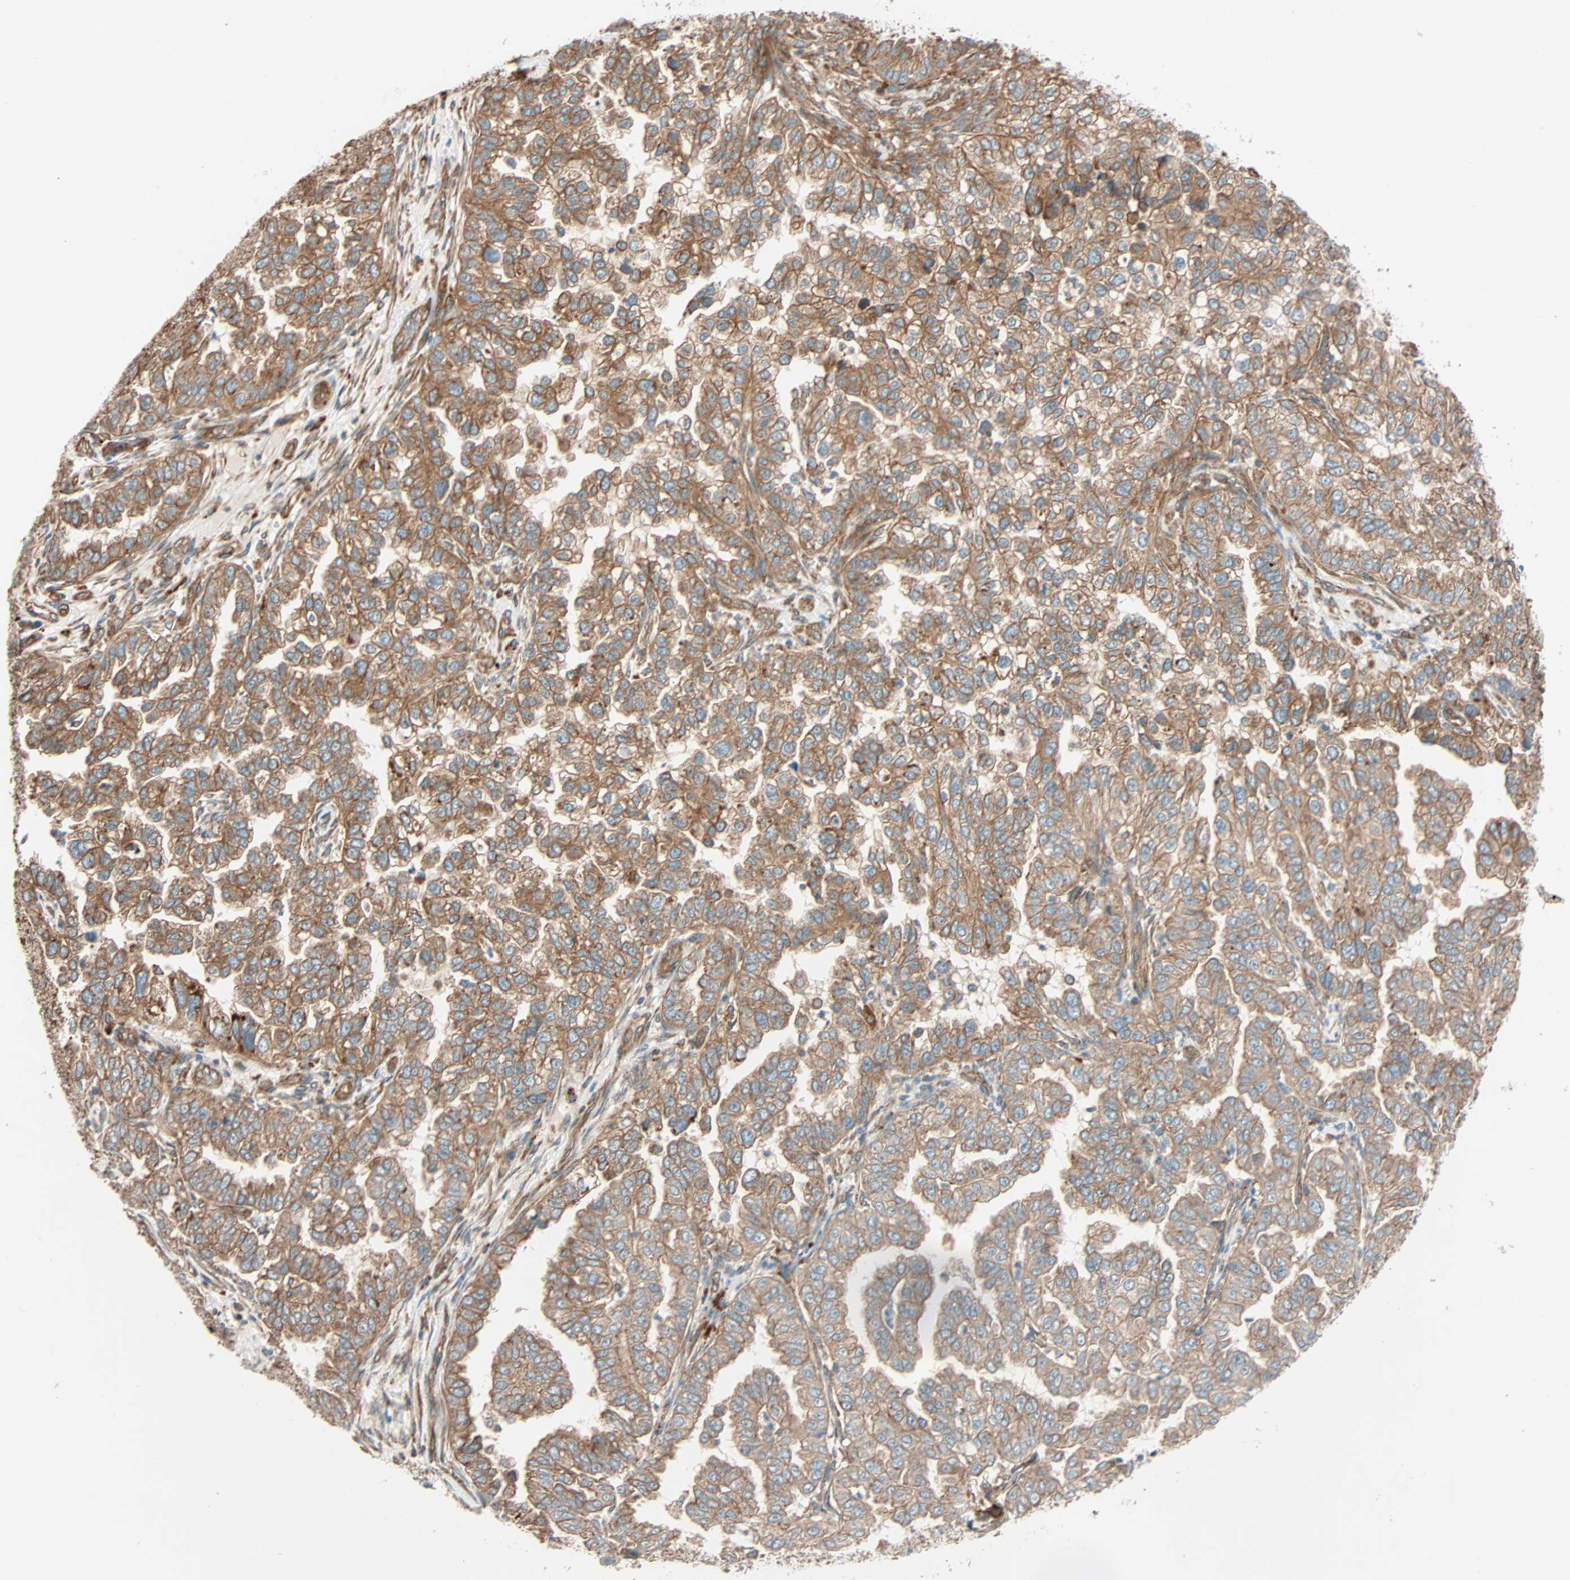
{"staining": {"intensity": "moderate", "quantity": ">75%", "location": "cytoplasmic/membranous"}, "tissue": "endometrial cancer", "cell_type": "Tumor cells", "image_type": "cancer", "snomed": [{"axis": "morphology", "description": "Adenocarcinoma, NOS"}, {"axis": "topography", "description": "Endometrium"}], "caption": "High-power microscopy captured an immunohistochemistry (IHC) micrograph of endometrial cancer, revealing moderate cytoplasmic/membranous expression in approximately >75% of tumor cells.", "gene": "PHYH", "patient": {"sex": "female", "age": 85}}